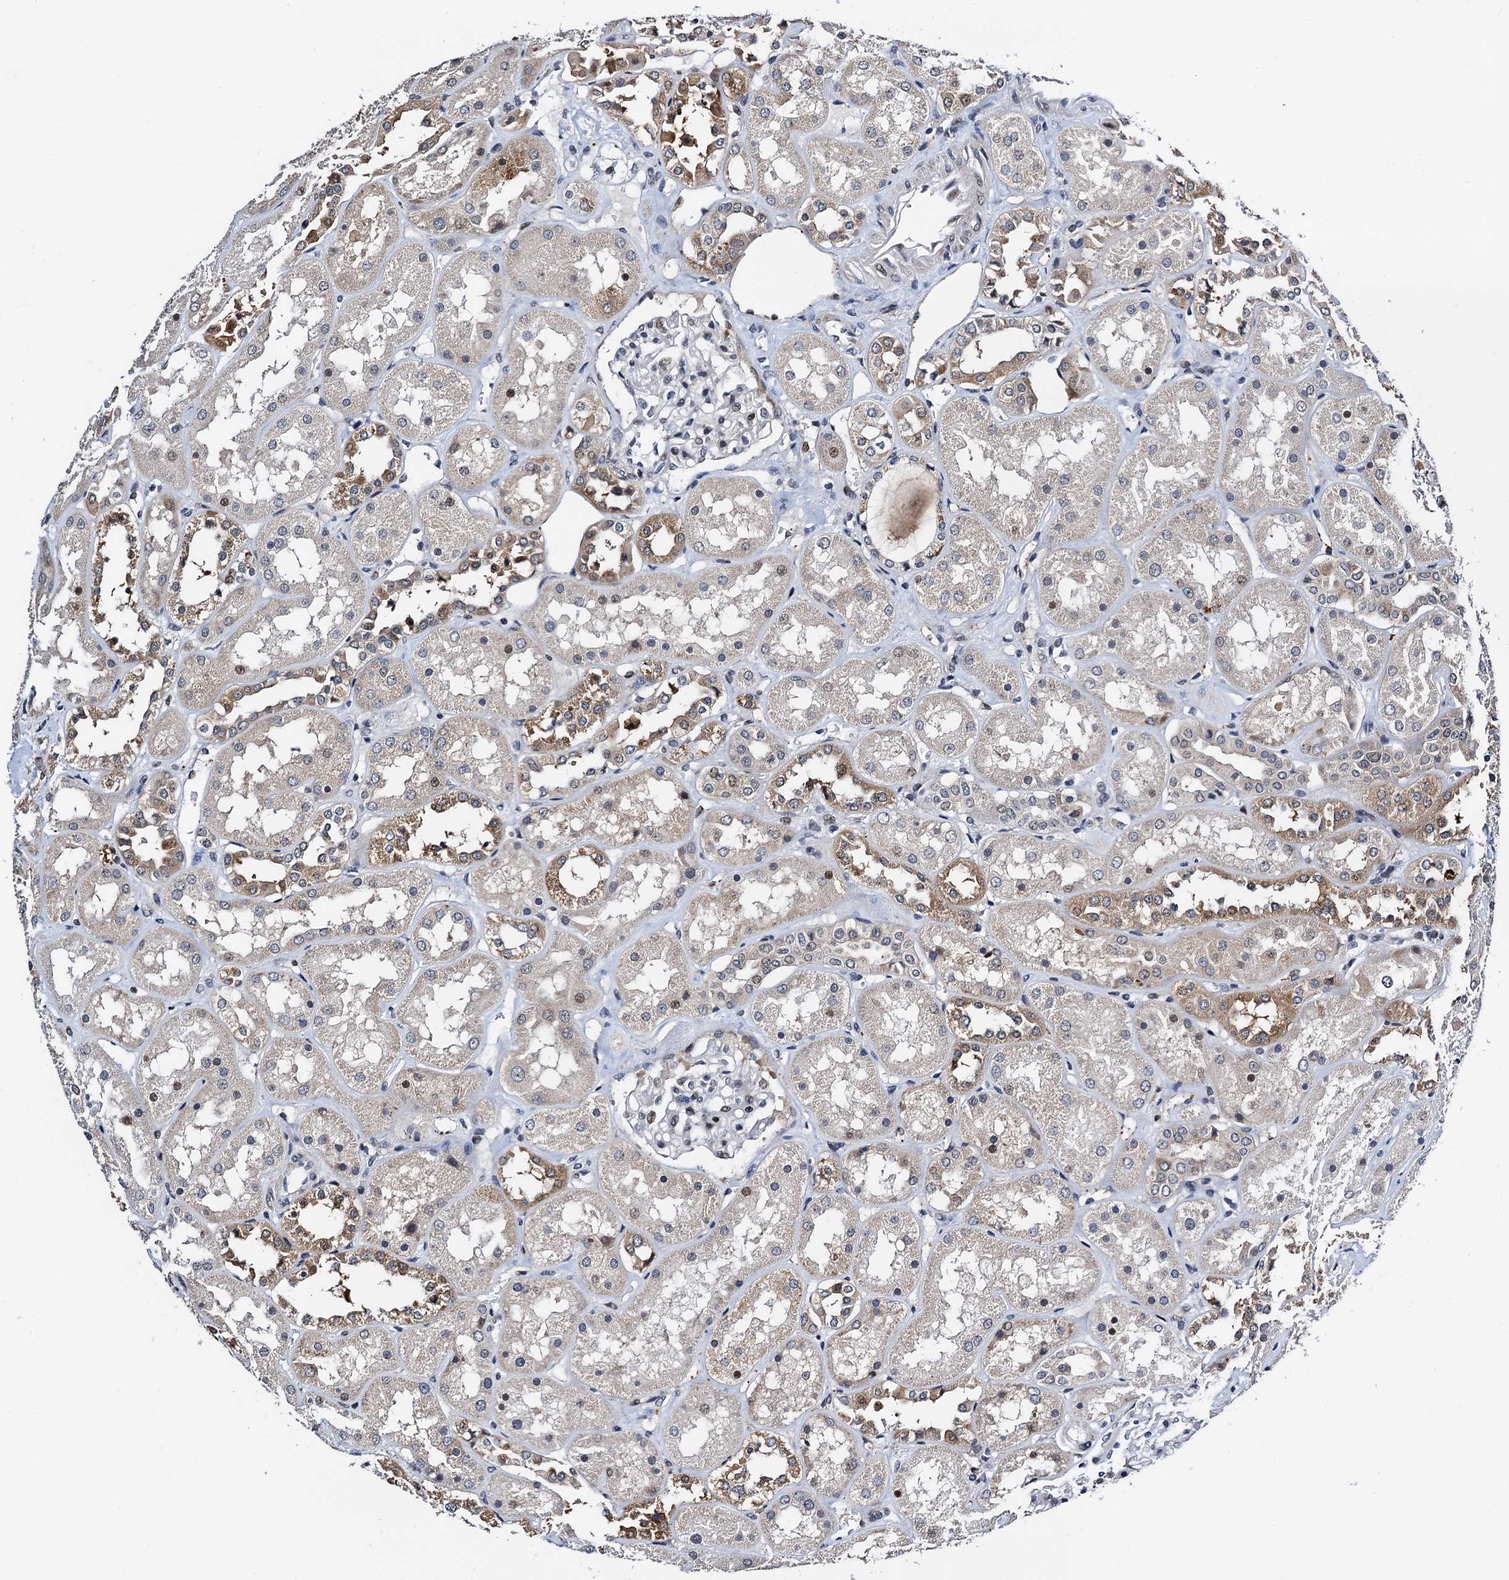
{"staining": {"intensity": "negative", "quantity": "none", "location": "none"}, "tissue": "kidney", "cell_type": "Cells in glomeruli", "image_type": "normal", "snomed": [{"axis": "morphology", "description": "Normal tissue, NOS"}, {"axis": "topography", "description": "Kidney"}], "caption": "High power microscopy image of an IHC photomicrograph of normal kidney, revealing no significant positivity in cells in glomeruli. (Brightfield microscopy of DAB IHC at high magnification).", "gene": "FAM222A", "patient": {"sex": "male", "age": 70}}